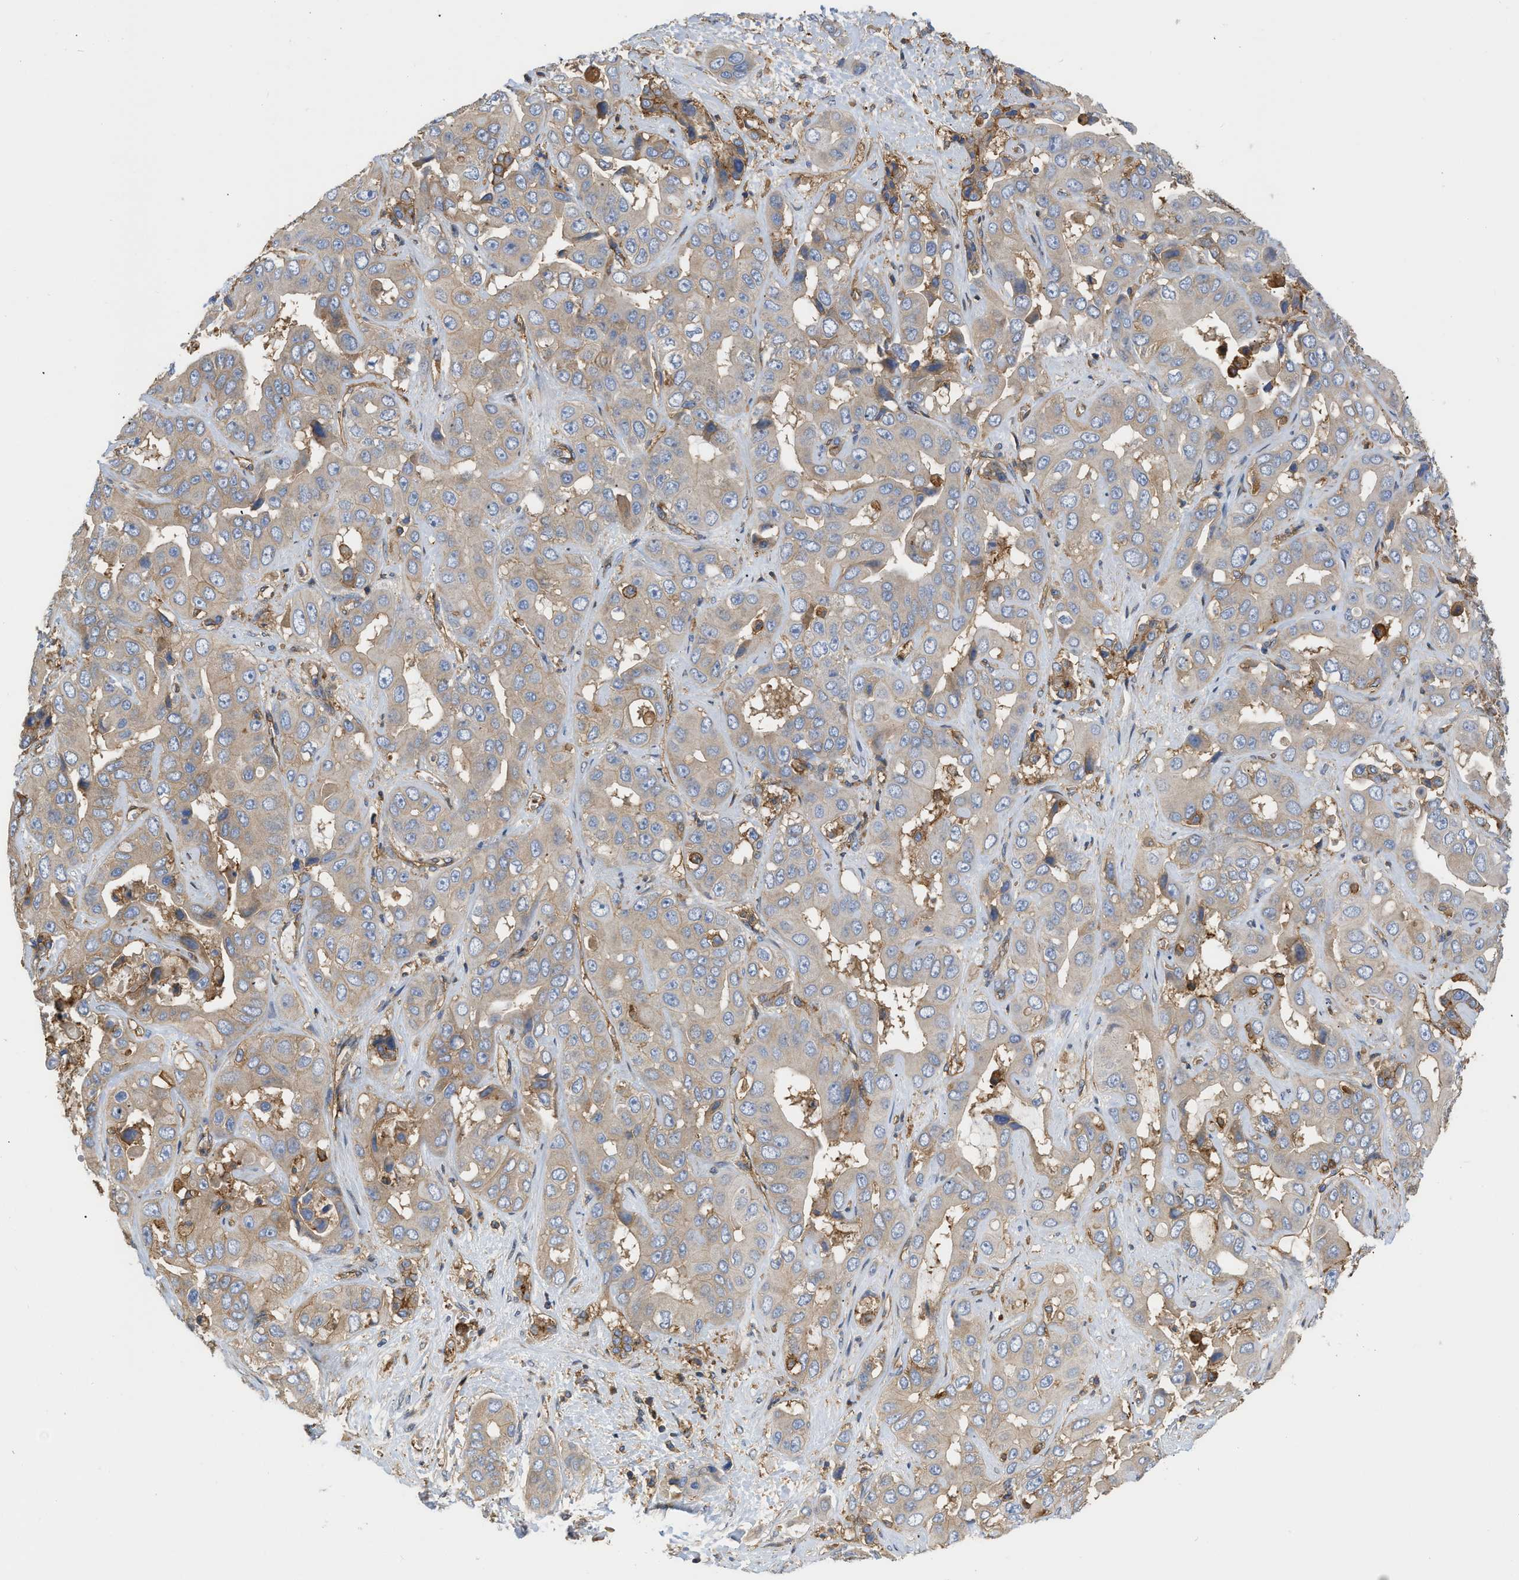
{"staining": {"intensity": "weak", "quantity": "25%-75%", "location": "cytoplasmic/membranous"}, "tissue": "liver cancer", "cell_type": "Tumor cells", "image_type": "cancer", "snomed": [{"axis": "morphology", "description": "Cholangiocarcinoma"}, {"axis": "topography", "description": "Liver"}], "caption": "Liver cholangiocarcinoma tissue demonstrates weak cytoplasmic/membranous staining in approximately 25%-75% of tumor cells, visualized by immunohistochemistry. Using DAB (brown) and hematoxylin (blue) stains, captured at high magnification using brightfield microscopy.", "gene": "GNB4", "patient": {"sex": "female", "age": 52}}